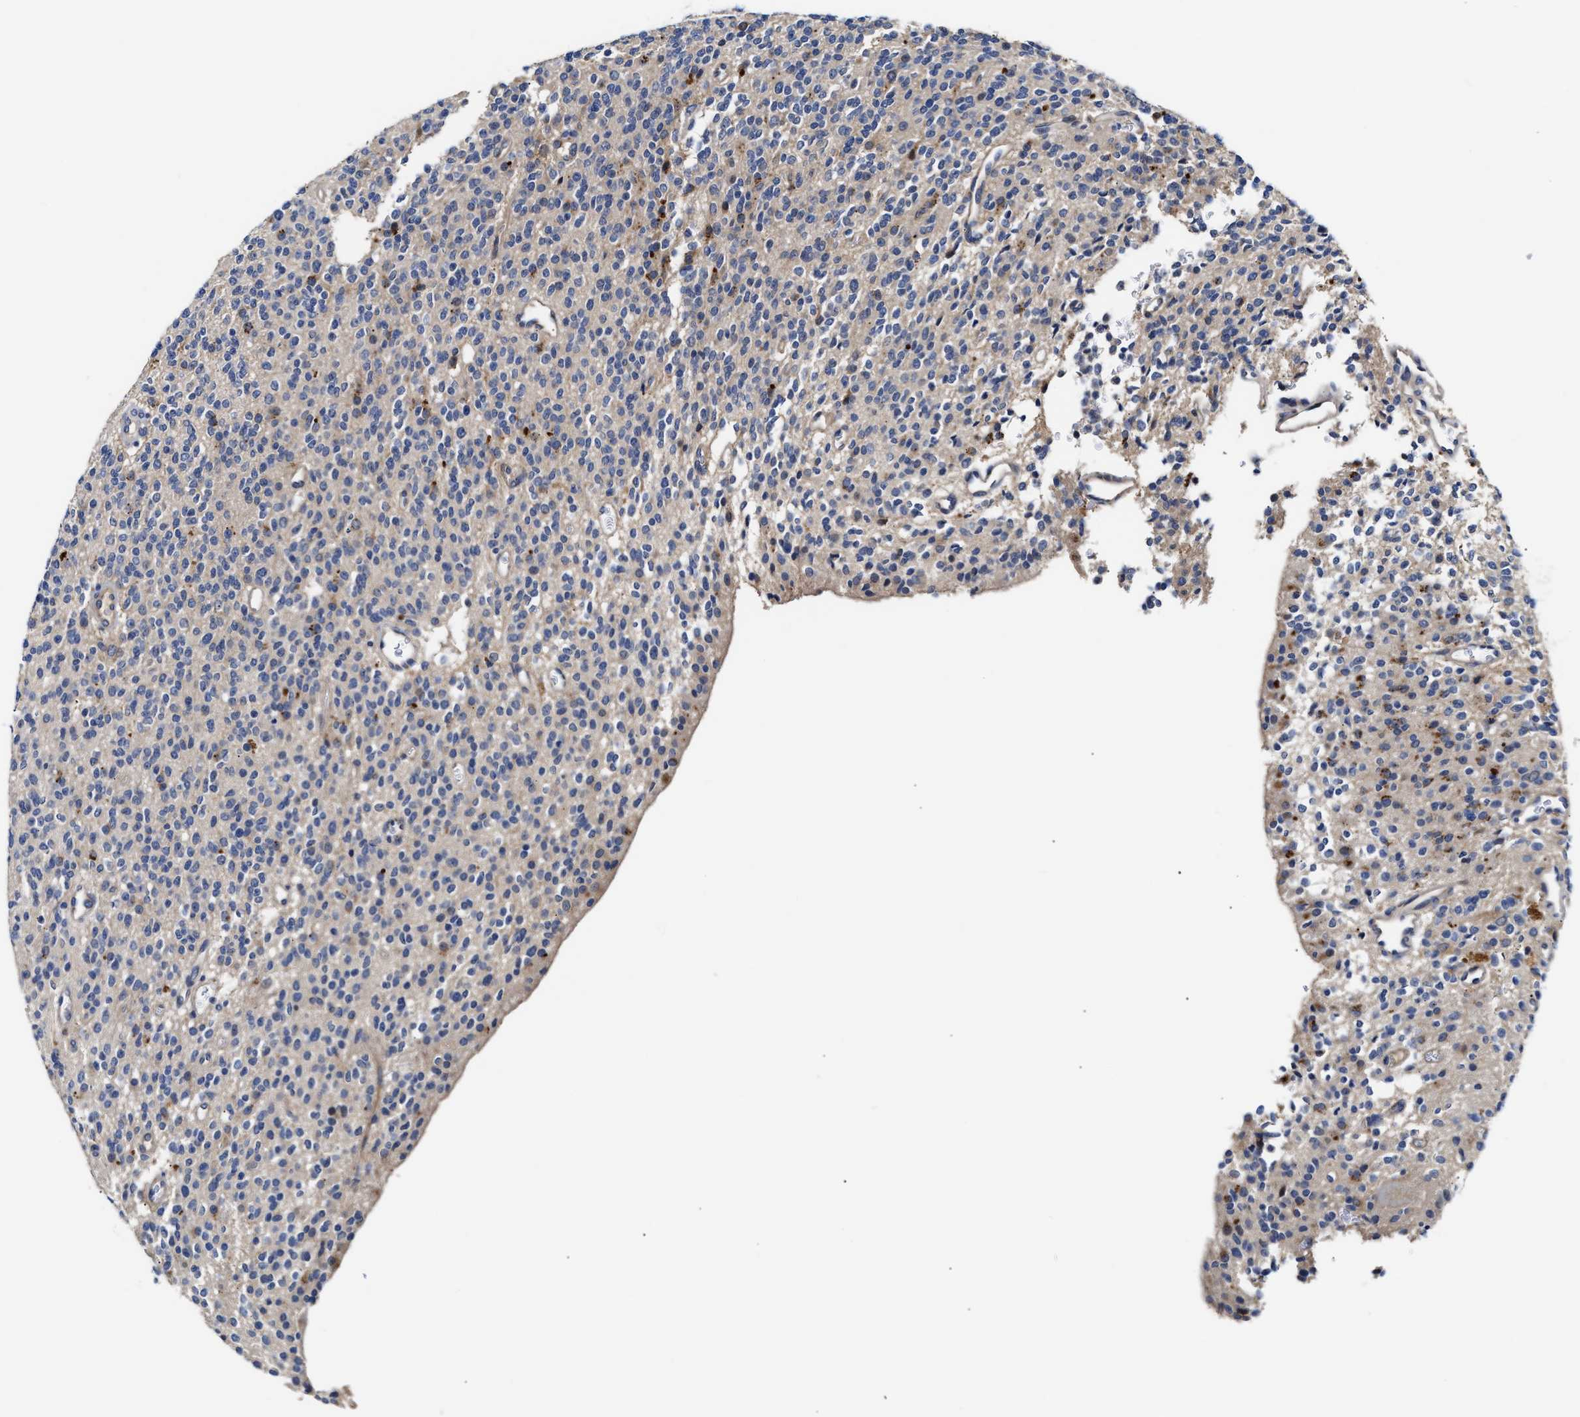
{"staining": {"intensity": "negative", "quantity": "none", "location": "none"}, "tissue": "glioma", "cell_type": "Tumor cells", "image_type": "cancer", "snomed": [{"axis": "morphology", "description": "Glioma, malignant, High grade"}, {"axis": "topography", "description": "Brain"}], "caption": "Human malignant glioma (high-grade) stained for a protein using IHC reveals no expression in tumor cells.", "gene": "CCDC146", "patient": {"sex": "male", "age": 34}}